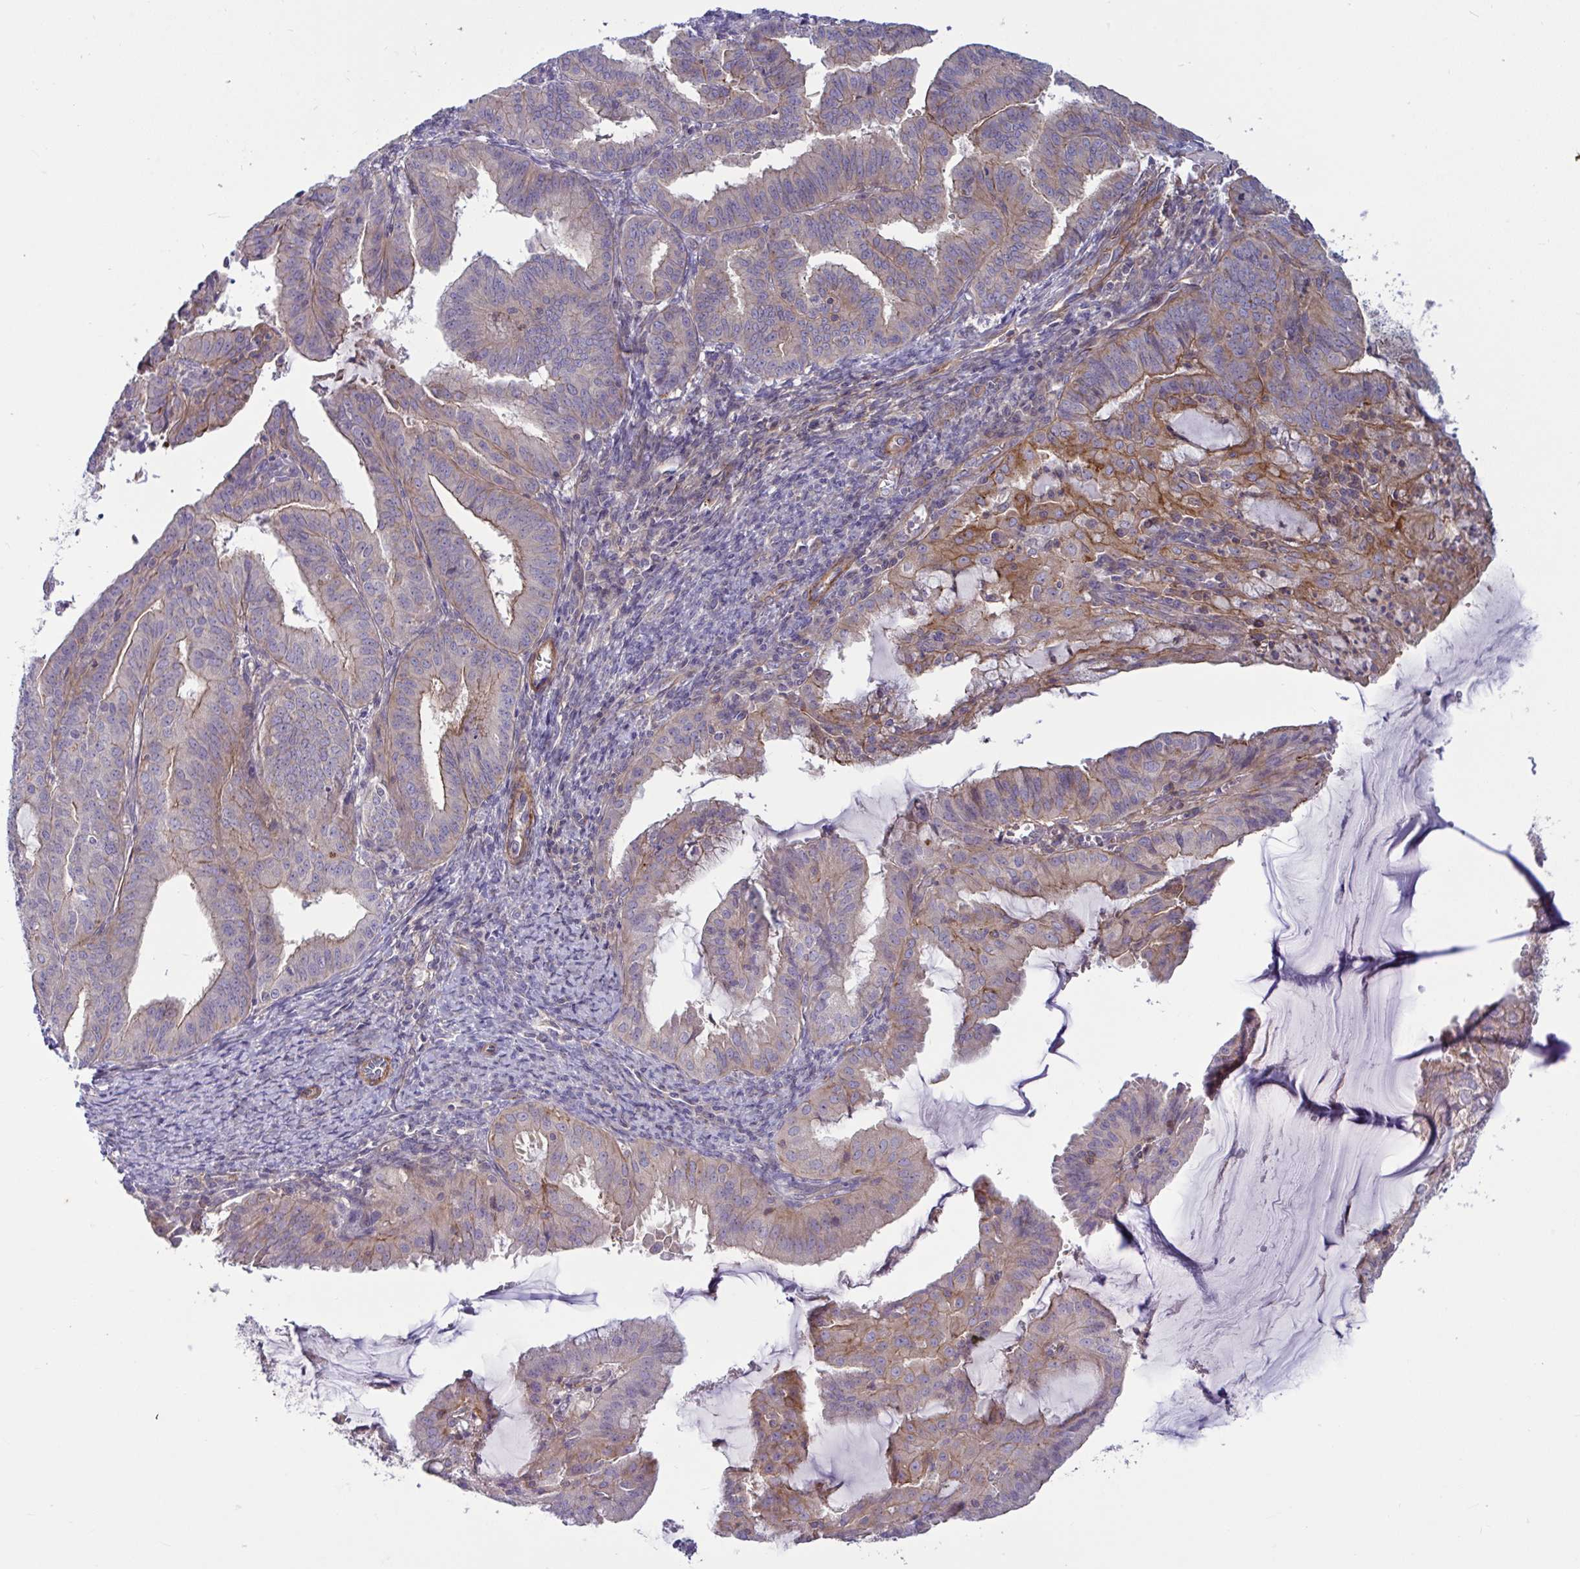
{"staining": {"intensity": "weak", "quantity": "25%-75%", "location": "cytoplasmic/membranous"}, "tissue": "endometrial cancer", "cell_type": "Tumor cells", "image_type": "cancer", "snomed": [{"axis": "morphology", "description": "Adenocarcinoma, NOS"}, {"axis": "topography", "description": "Endometrium"}], "caption": "An immunohistochemistry (IHC) micrograph of tumor tissue is shown. Protein staining in brown shows weak cytoplasmic/membranous positivity in endometrial cancer (adenocarcinoma) within tumor cells. Ihc stains the protein in brown and the nuclei are stained blue.", "gene": "TANK", "patient": {"sex": "female", "age": 70}}